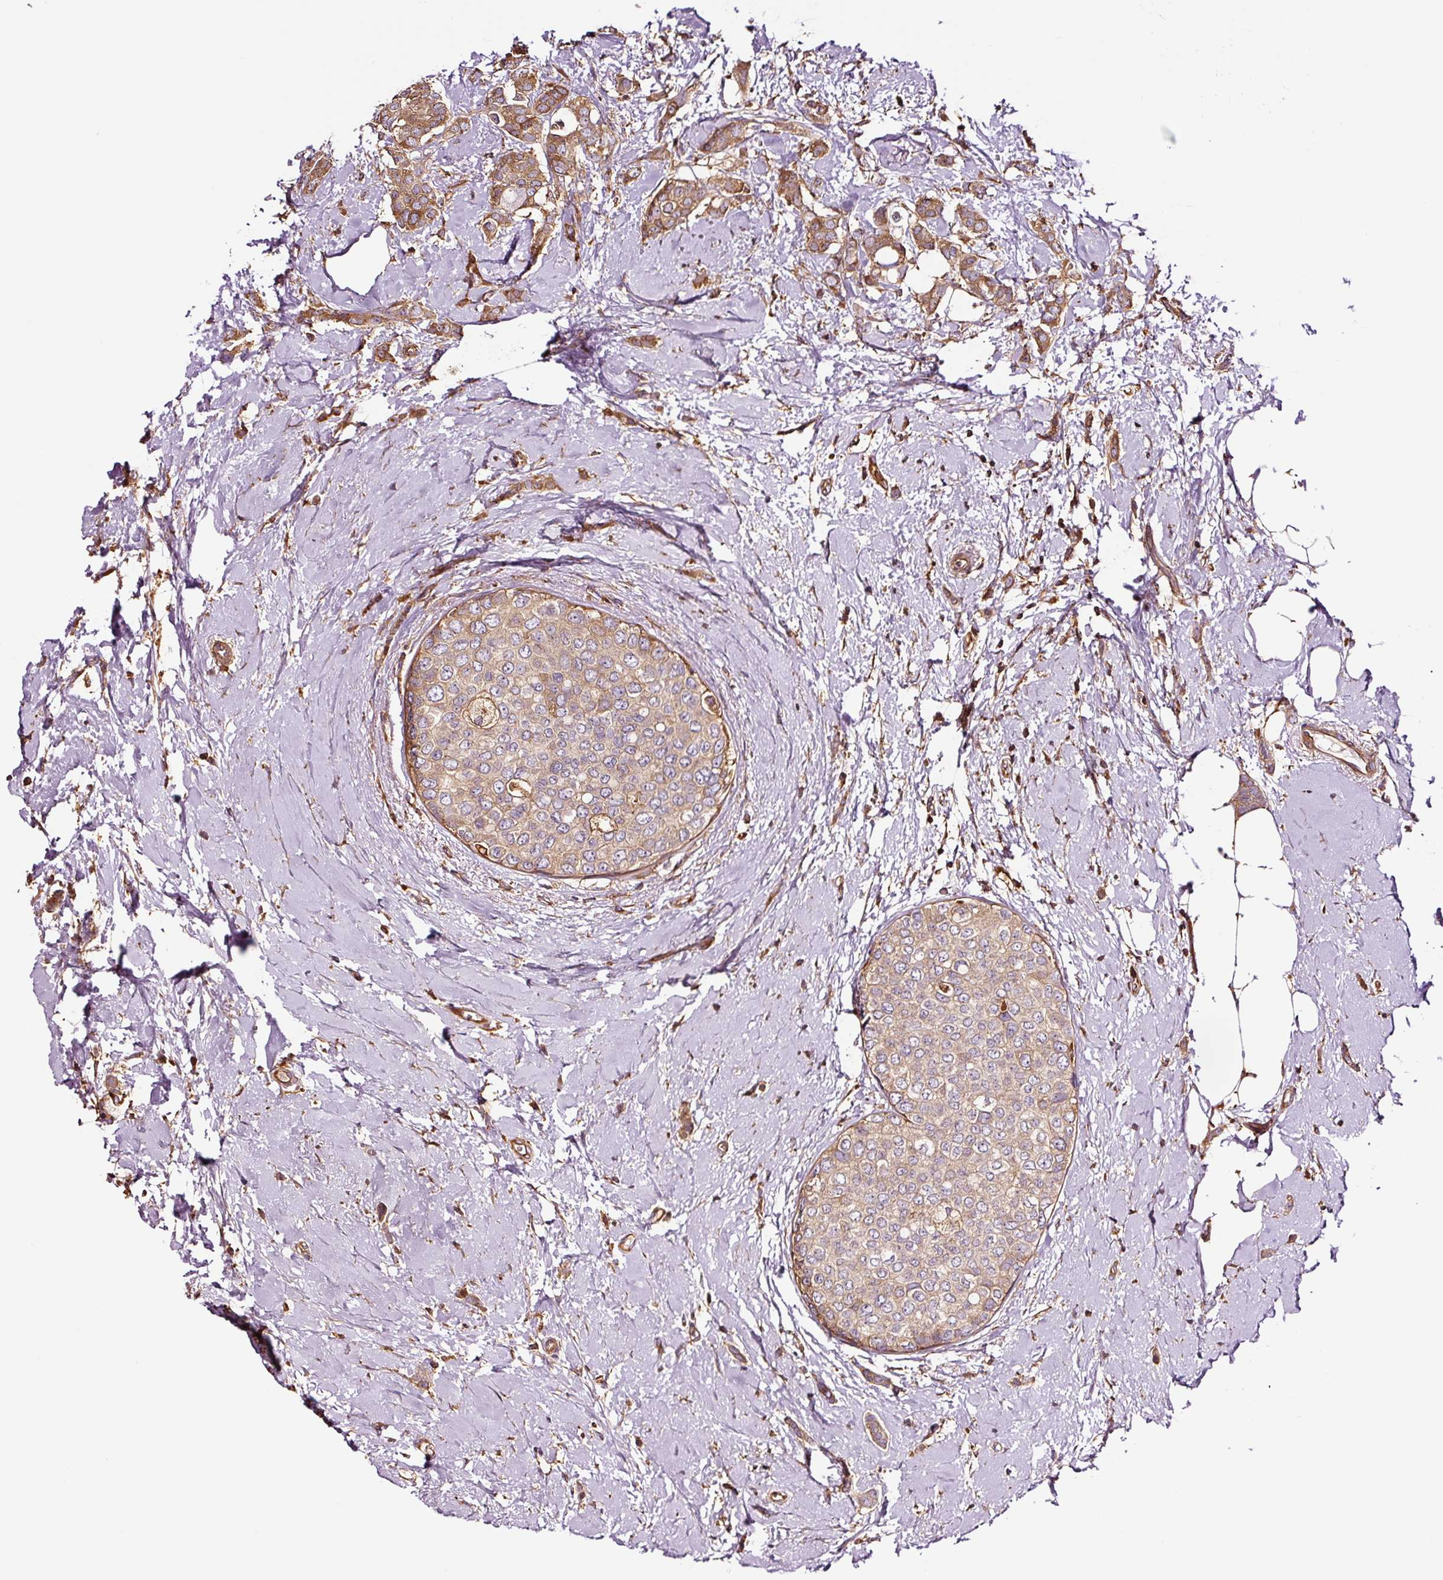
{"staining": {"intensity": "moderate", "quantity": ">75%", "location": "cytoplasmic/membranous"}, "tissue": "breast cancer", "cell_type": "Tumor cells", "image_type": "cancer", "snomed": [{"axis": "morphology", "description": "Duct carcinoma"}, {"axis": "topography", "description": "Breast"}], "caption": "The micrograph exhibits immunohistochemical staining of breast cancer. There is moderate cytoplasmic/membranous expression is identified in about >75% of tumor cells.", "gene": "METAP1", "patient": {"sex": "female", "age": 72}}